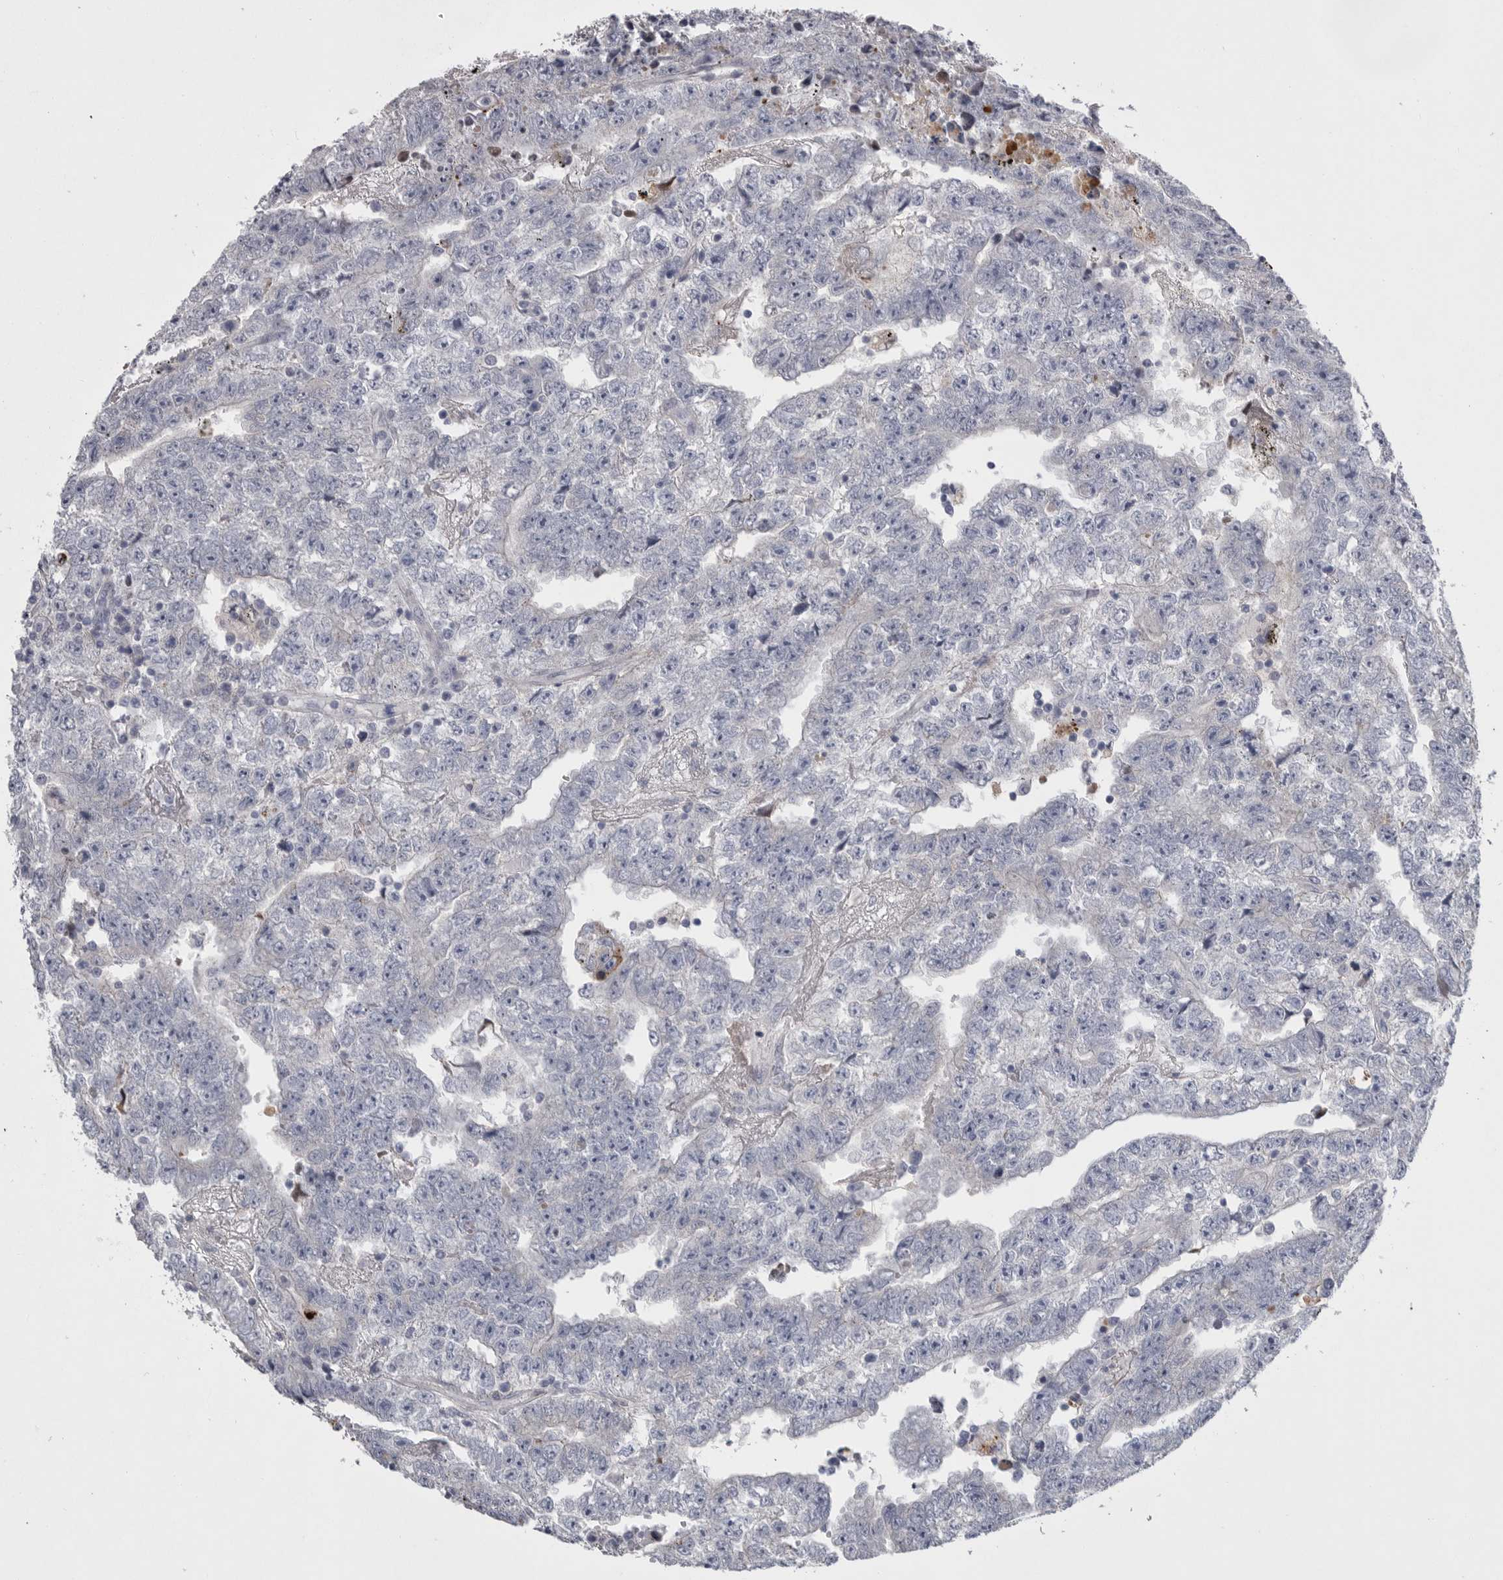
{"staining": {"intensity": "negative", "quantity": "none", "location": "none"}, "tissue": "testis cancer", "cell_type": "Tumor cells", "image_type": "cancer", "snomed": [{"axis": "morphology", "description": "Carcinoma, Embryonal, NOS"}, {"axis": "topography", "description": "Testis"}], "caption": "This is an immunohistochemistry photomicrograph of embryonal carcinoma (testis). There is no expression in tumor cells.", "gene": "CRP", "patient": {"sex": "male", "age": 25}}